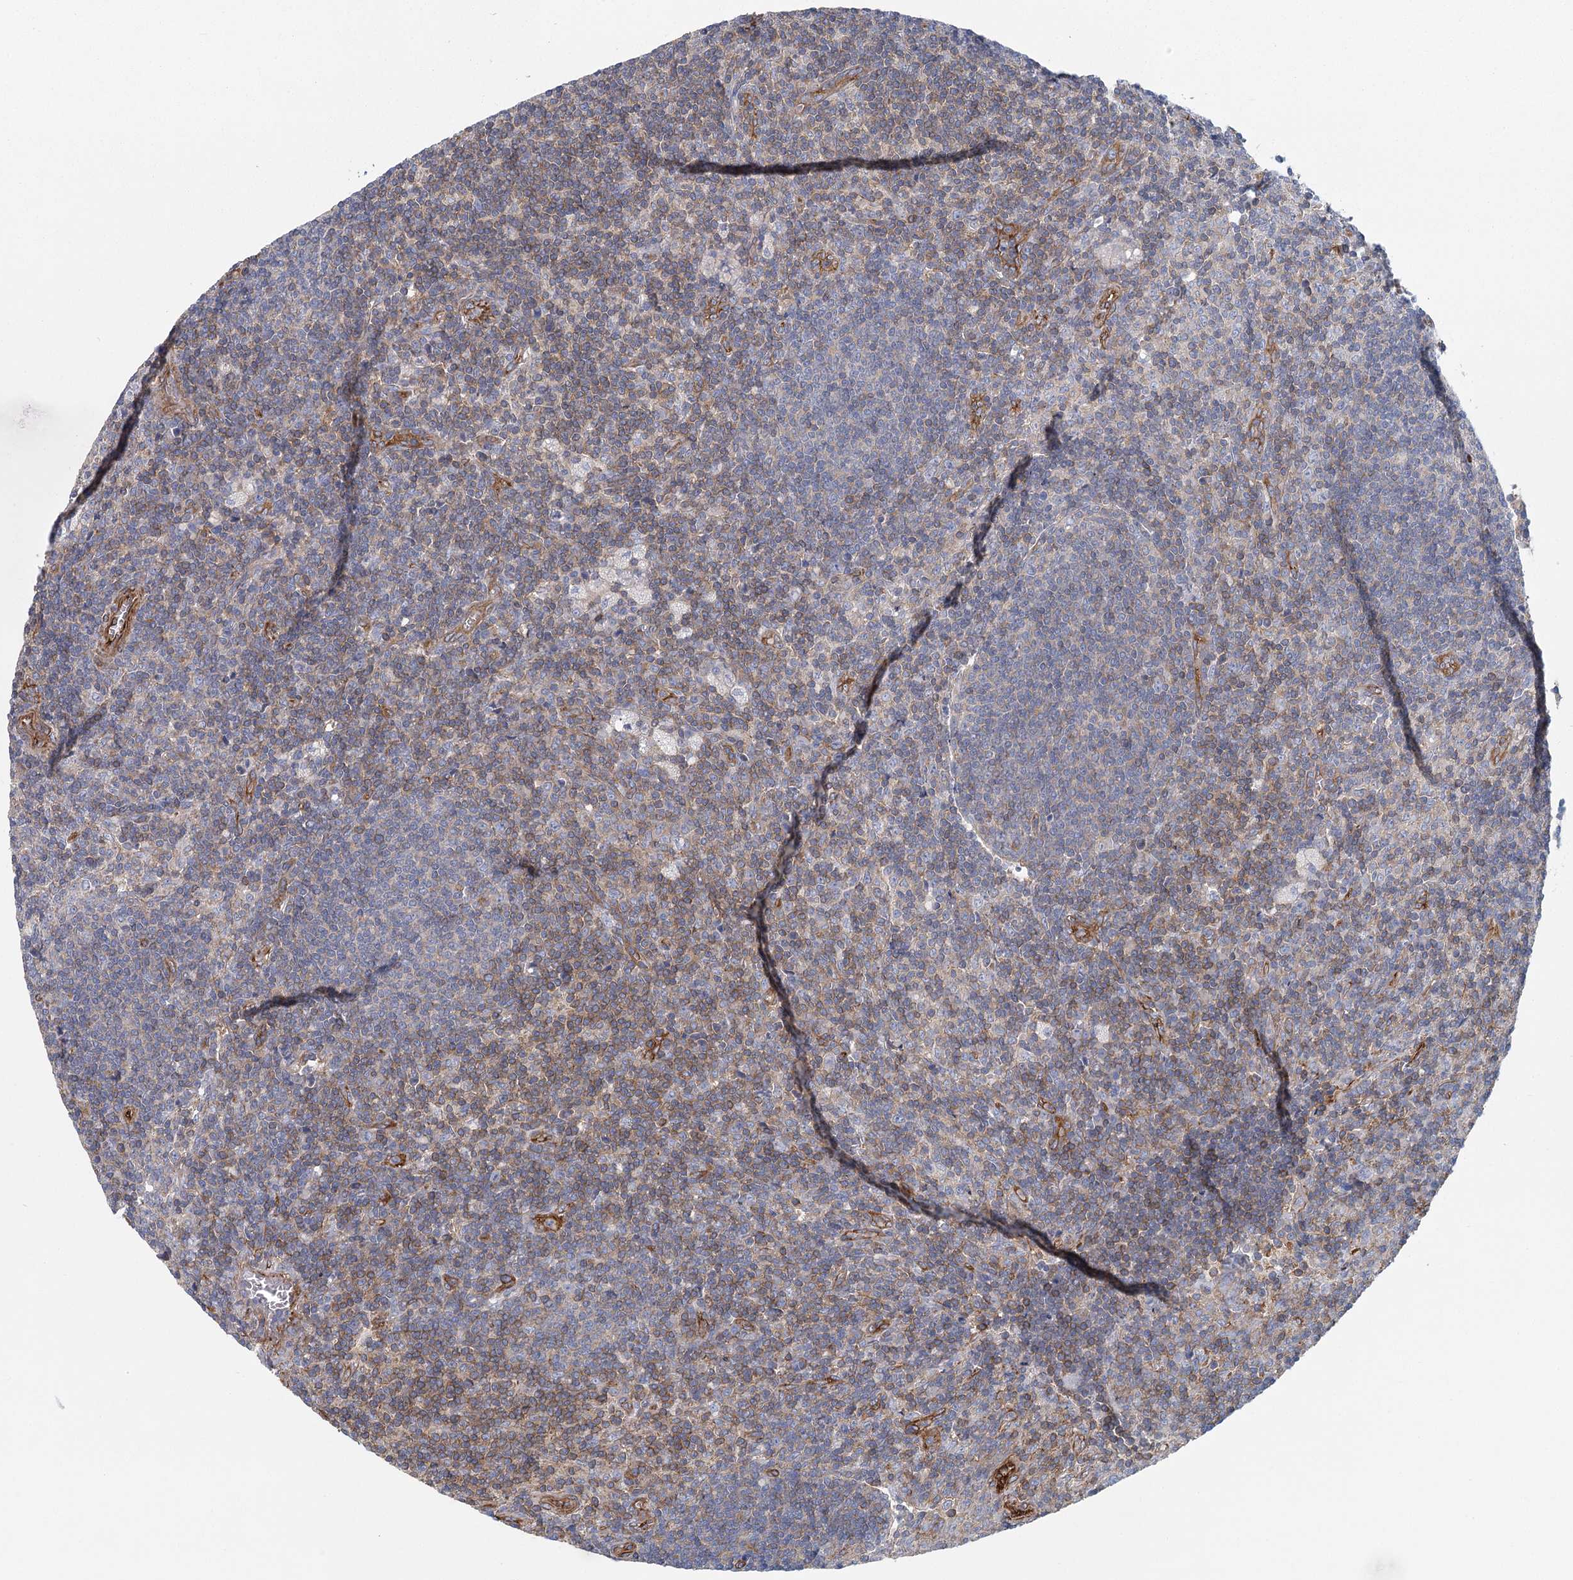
{"staining": {"intensity": "negative", "quantity": "none", "location": "none"}, "tissue": "lymph node", "cell_type": "Germinal center cells", "image_type": "normal", "snomed": [{"axis": "morphology", "description": "Normal tissue, NOS"}, {"axis": "topography", "description": "Lymph node"}], "caption": "DAB (3,3'-diaminobenzidine) immunohistochemical staining of unremarkable human lymph node shows no significant positivity in germinal center cells. (Stains: DAB immunohistochemistry (IHC) with hematoxylin counter stain, Microscopy: brightfield microscopy at high magnification).", "gene": "IFT46", "patient": {"sex": "male", "age": 69}}